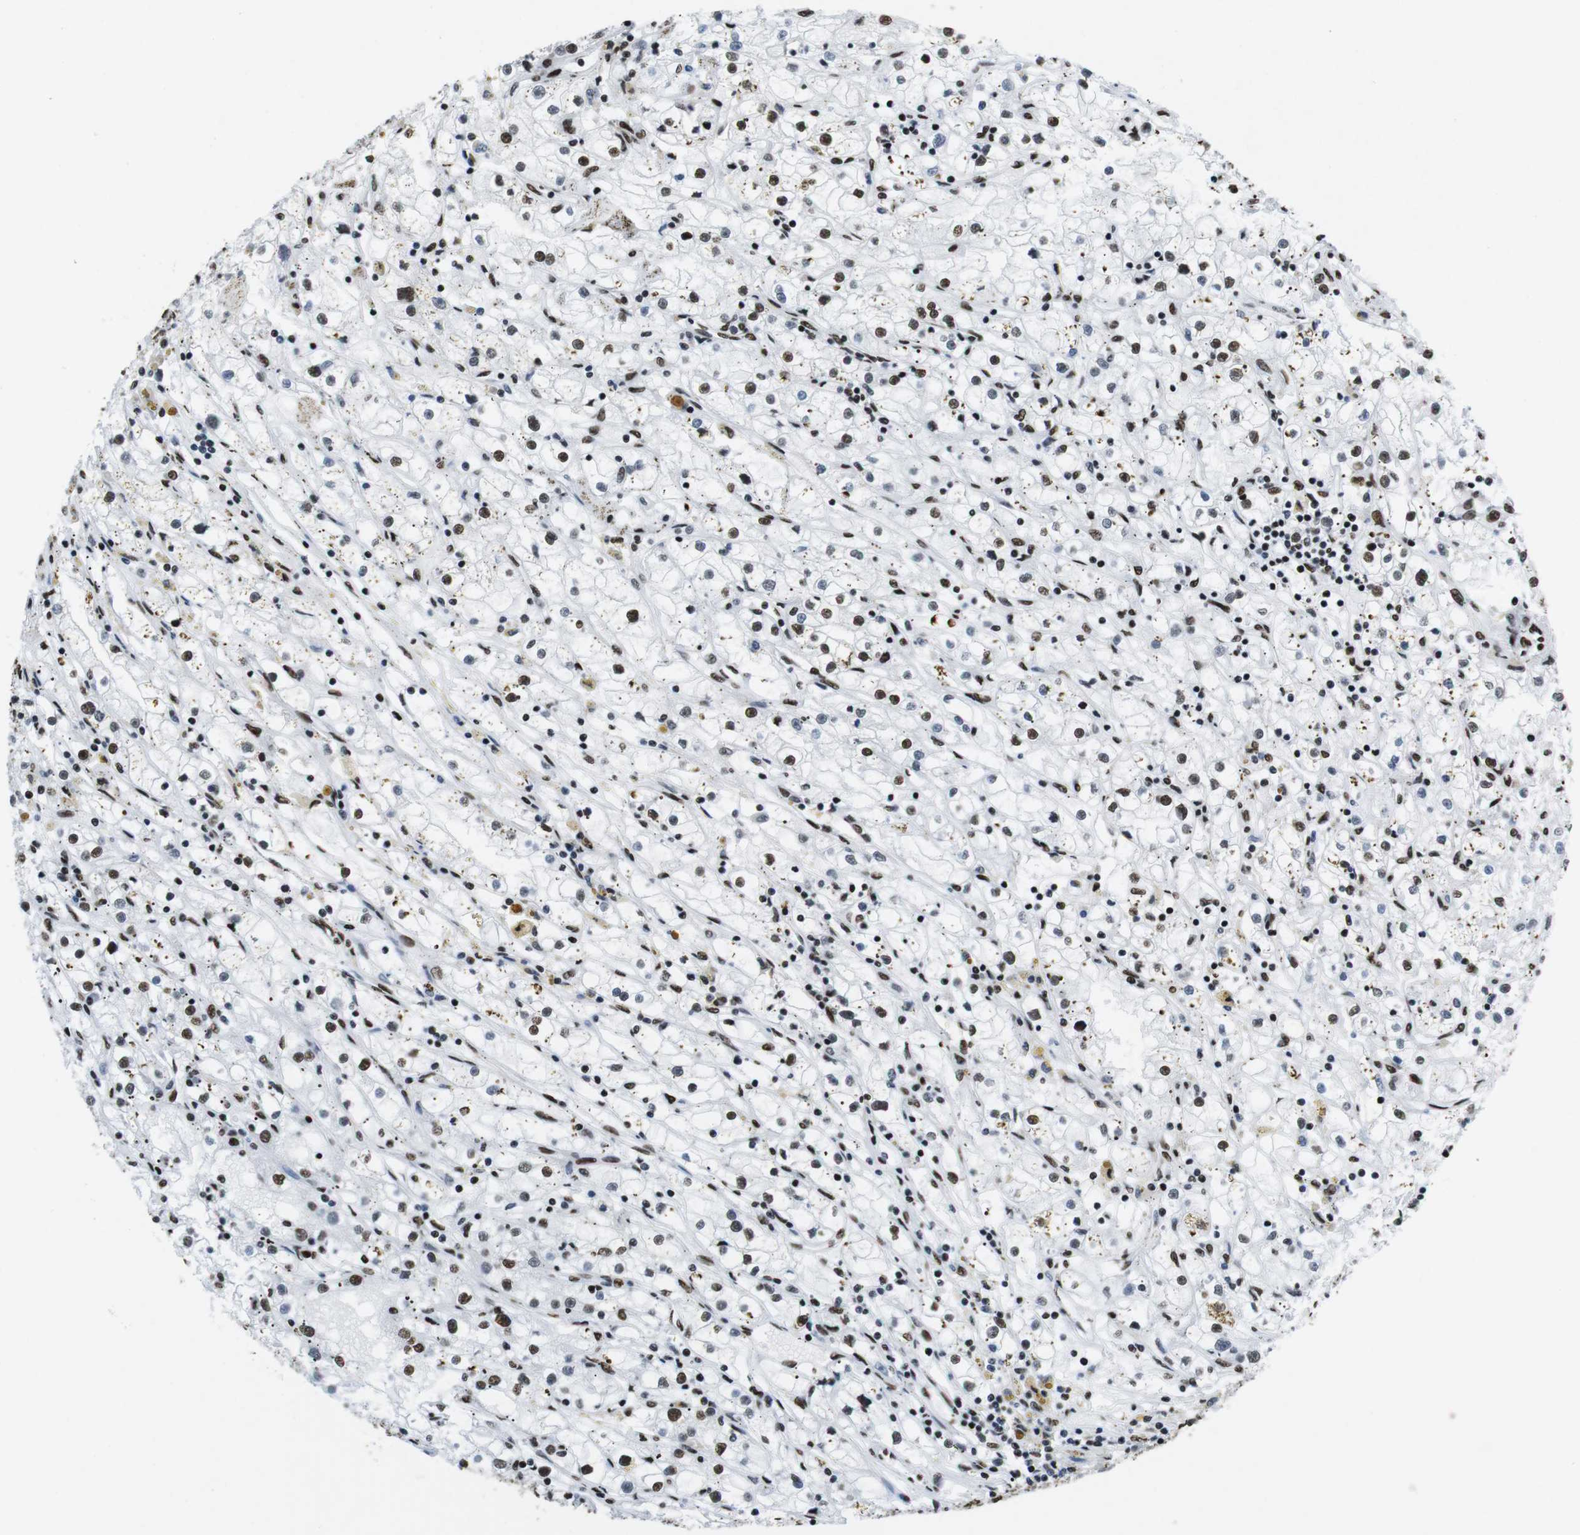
{"staining": {"intensity": "moderate", "quantity": "25%-75%", "location": "nuclear"}, "tissue": "renal cancer", "cell_type": "Tumor cells", "image_type": "cancer", "snomed": [{"axis": "morphology", "description": "Adenocarcinoma, NOS"}, {"axis": "topography", "description": "Kidney"}], "caption": "Tumor cells show moderate nuclear positivity in about 25%-75% of cells in renal adenocarcinoma. (DAB IHC, brown staining for protein, blue staining for nuclei).", "gene": "CITED2", "patient": {"sex": "male", "age": 56}}